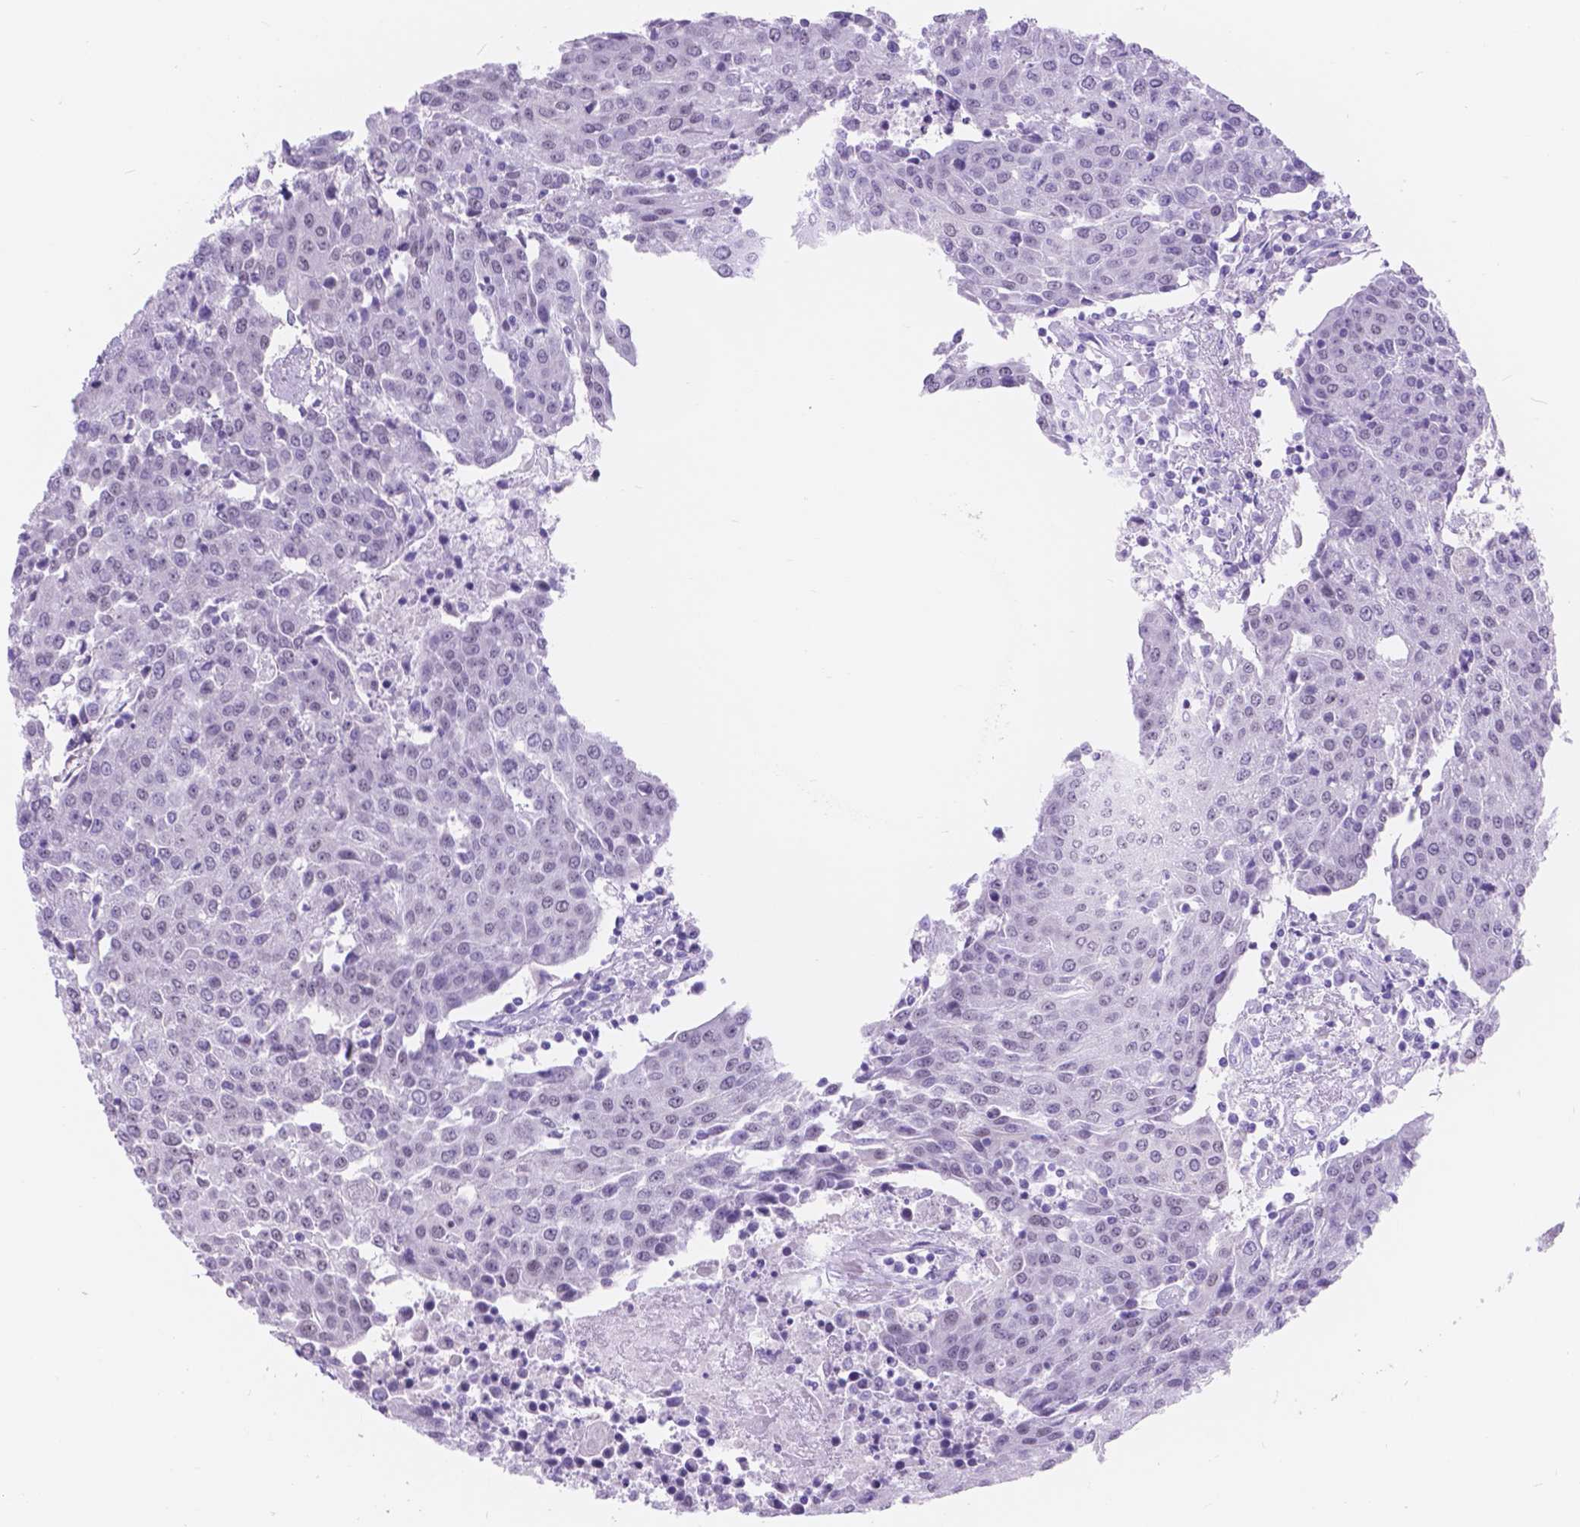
{"staining": {"intensity": "negative", "quantity": "none", "location": "none"}, "tissue": "urothelial cancer", "cell_type": "Tumor cells", "image_type": "cancer", "snomed": [{"axis": "morphology", "description": "Urothelial carcinoma, High grade"}, {"axis": "topography", "description": "Urinary bladder"}], "caption": "The image demonstrates no significant staining in tumor cells of urothelial carcinoma (high-grade). (DAB (3,3'-diaminobenzidine) immunohistochemistry (IHC) with hematoxylin counter stain).", "gene": "DCC", "patient": {"sex": "female", "age": 85}}